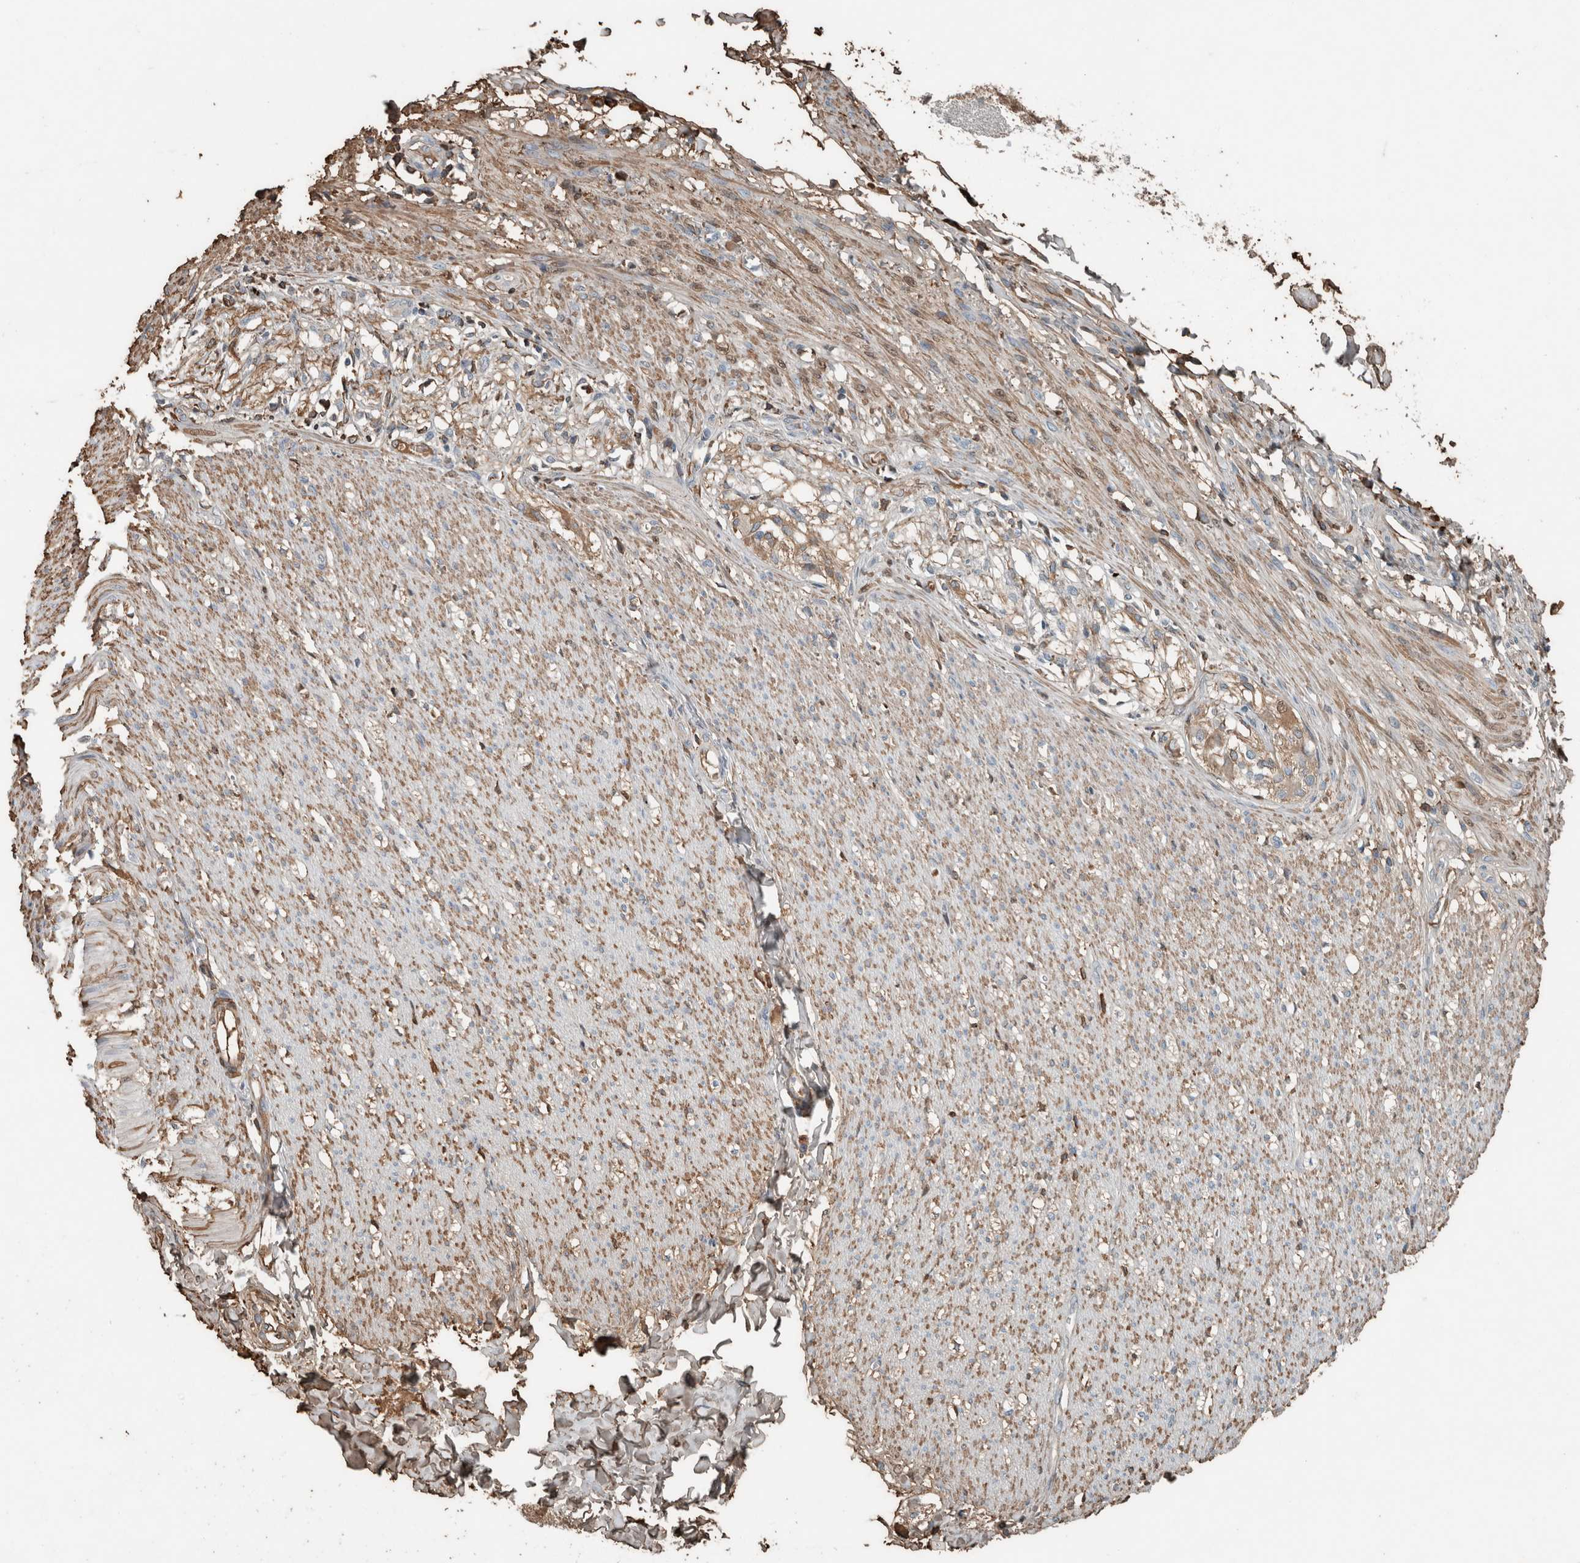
{"staining": {"intensity": "weak", "quantity": "25%-75%", "location": "cytoplasmic/membranous"}, "tissue": "smooth muscle", "cell_type": "Smooth muscle cells", "image_type": "normal", "snomed": [{"axis": "morphology", "description": "Normal tissue, NOS"}, {"axis": "morphology", "description": "Adenocarcinoma, NOS"}, {"axis": "topography", "description": "Smooth muscle"}, {"axis": "topography", "description": "Colon"}], "caption": "This photomicrograph exhibits unremarkable smooth muscle stained with immunohistochemistry to label a protein in brown. The cytoplasmic/membranous of smooth muscle cells show weak positivity for the protein. Nuclei are counter-stained blue.", "gene": "USP34", "patient": {"sex": "male", "age": 14}}